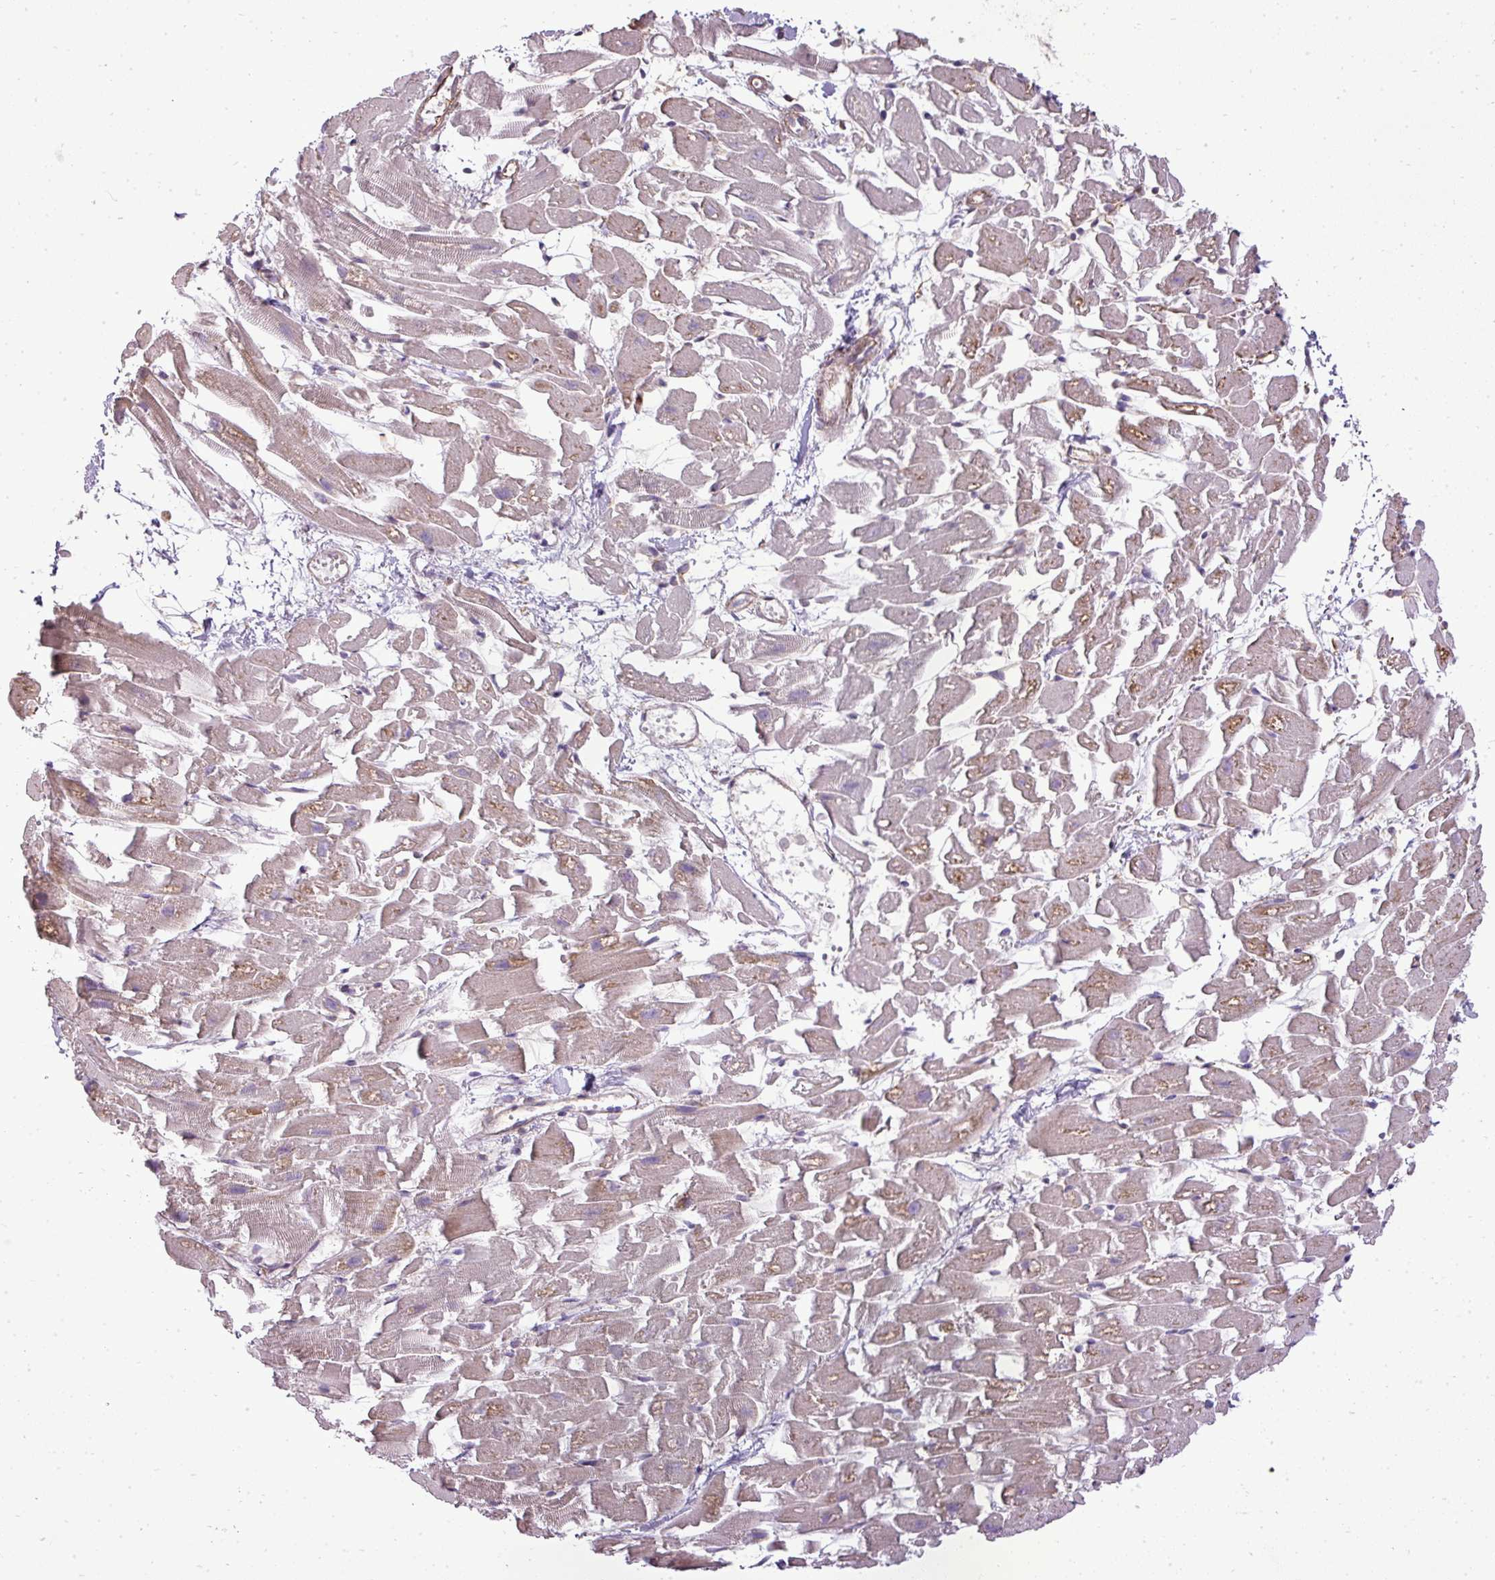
{"staining": {"intensity": "moderate", "quantity": "25%-75%", "location": "cytoplasmic/membranous"}, "tissue": "heart muscle", "cell_type": "Cardiomyocytes", "image_type": "normal", "snomed": [{"axis": "morphology", "description": "Normal tissue, NOS"}, {"axis": "topography", "description": "Heart"}], "caption": "Moderate cytoplasmic/membranous protein positivity is seen in about 25%-75% of cardiomyocytes in heart muscle.", "gene": "PDRG1", "patient": {"sex": "female", "age": 64}}